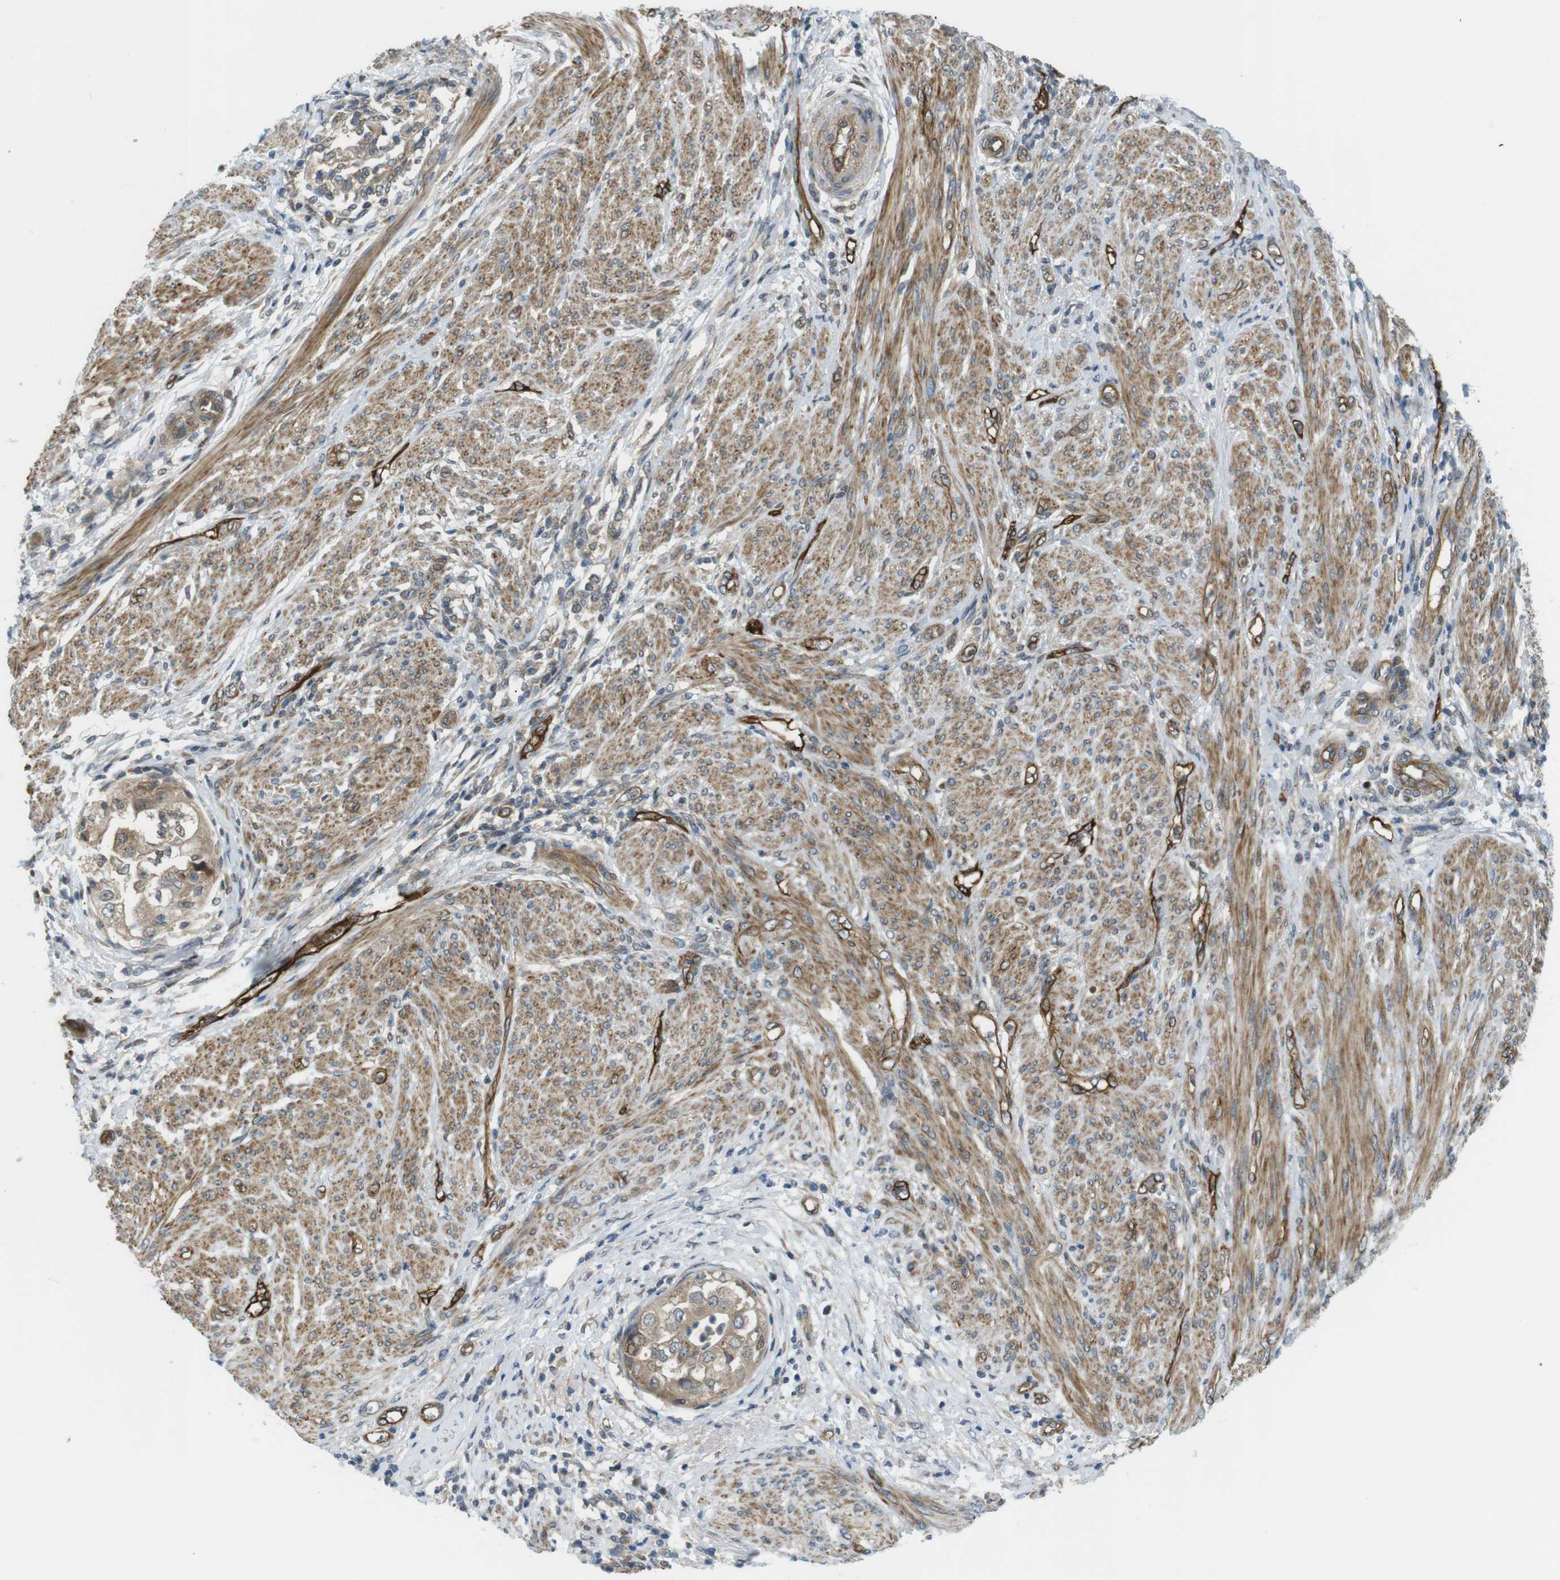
{"staining": {"intensity": "moderate", "quantity": ">75%", "location": "cytoplasmic/membranous"}, "tissue": "endometrial cancer", "cell_type": "Tumor cells", "image_type": "cancer", "snomed": [{"axis": "morphology", "description": "Adenocarcinoma, NOS"}, {"axis": "topography", "description": "Endometrium"}], "caption": "Immunohistochemical staining of human adenocarcinoma (endometrial) displays moderate cytoplasmic/membranous protein expression in approximately >75% of tumor cells.", "gene": "TSC1", "patient": {"sex": "female", "age": 85}}